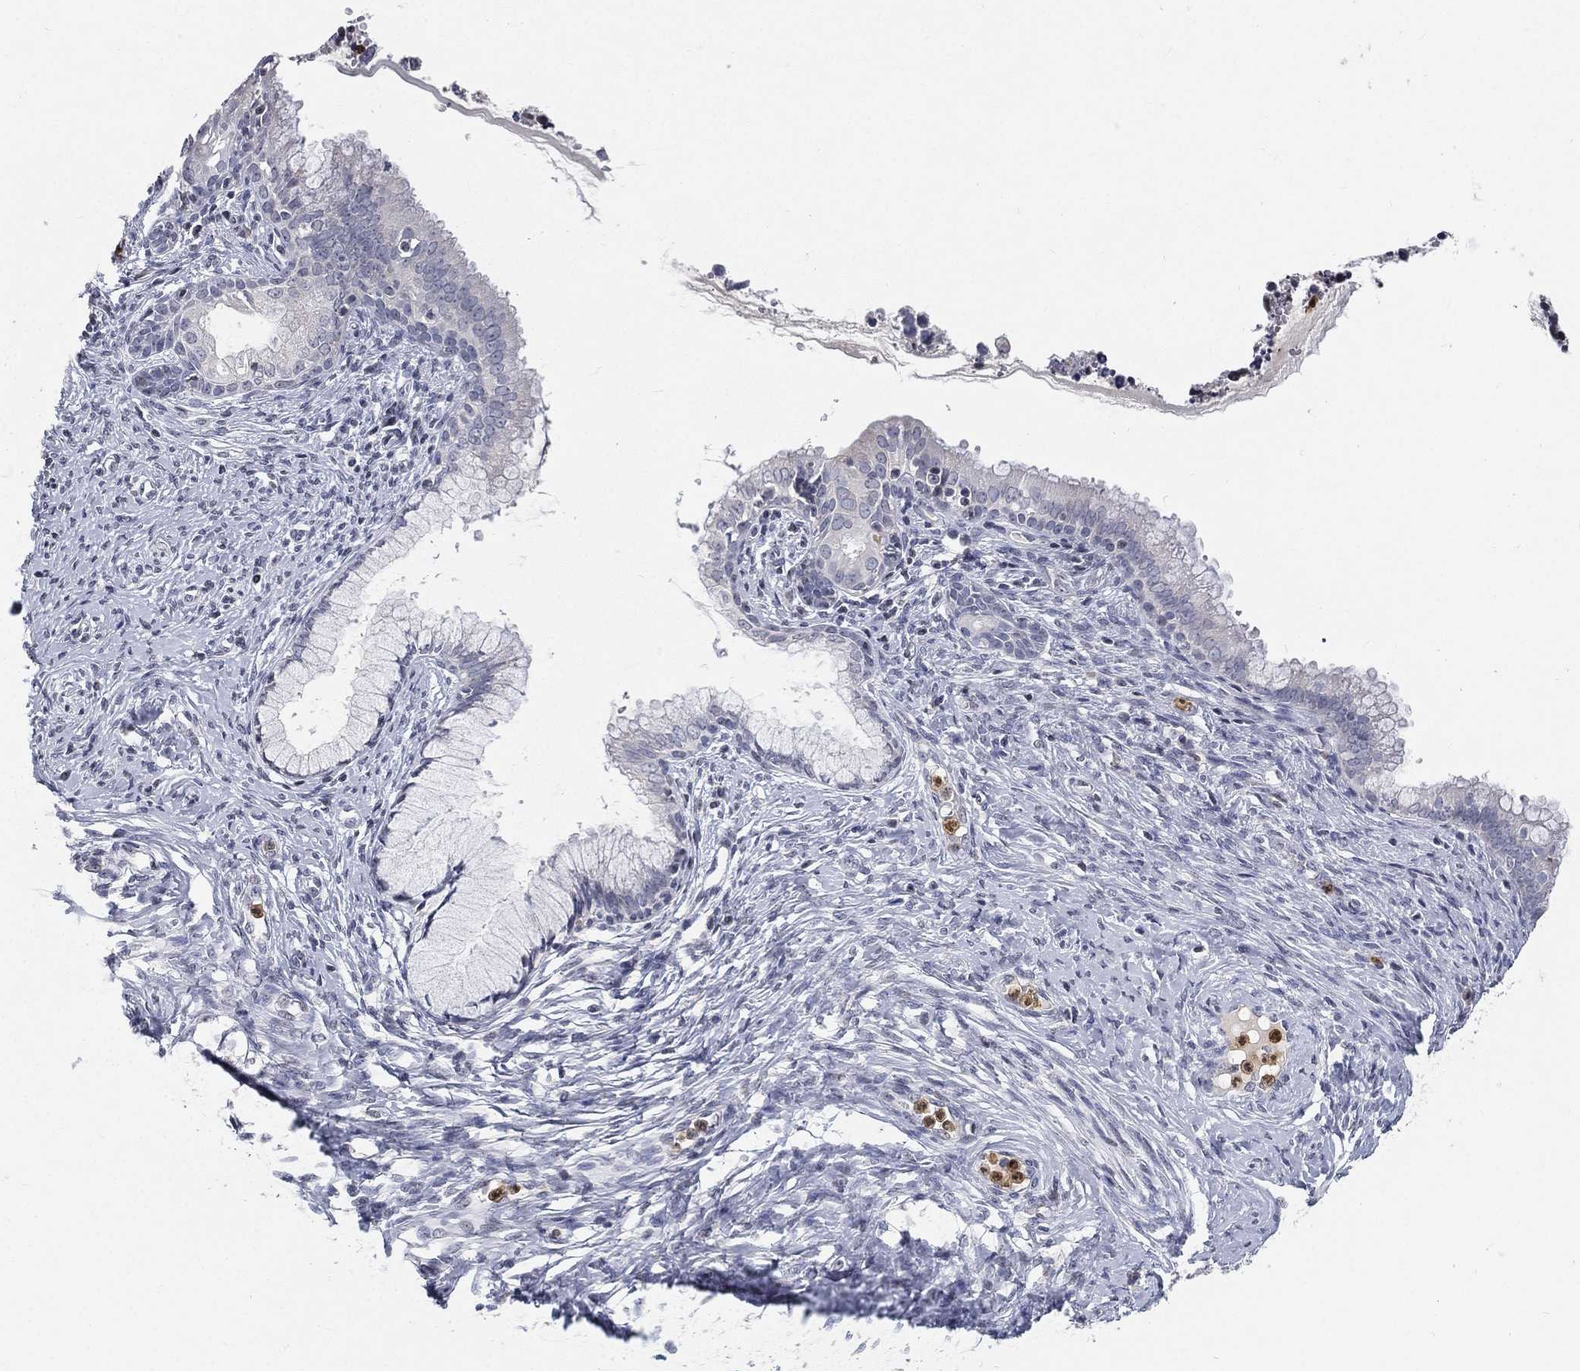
{"staining": {"intensity": "negative", "quantity": "none", "location": "none"}, "tissue": "cervical cancer", "cell_type": "Tumor cells", "image_type": "cancer", "snomed": [{"axis": "morphology", "description": "Squamous cell carcinoma, NOS"}, {"axis": "topography", "description": "Cervix"}], "caption": "Immunohistochemistry (IHC) of cervical cancer exhibits no expression in tumor cells. (DAB IHC, high magnification).", "gene": "ARG1", "patient": {"sex": "female", "age": 63}}